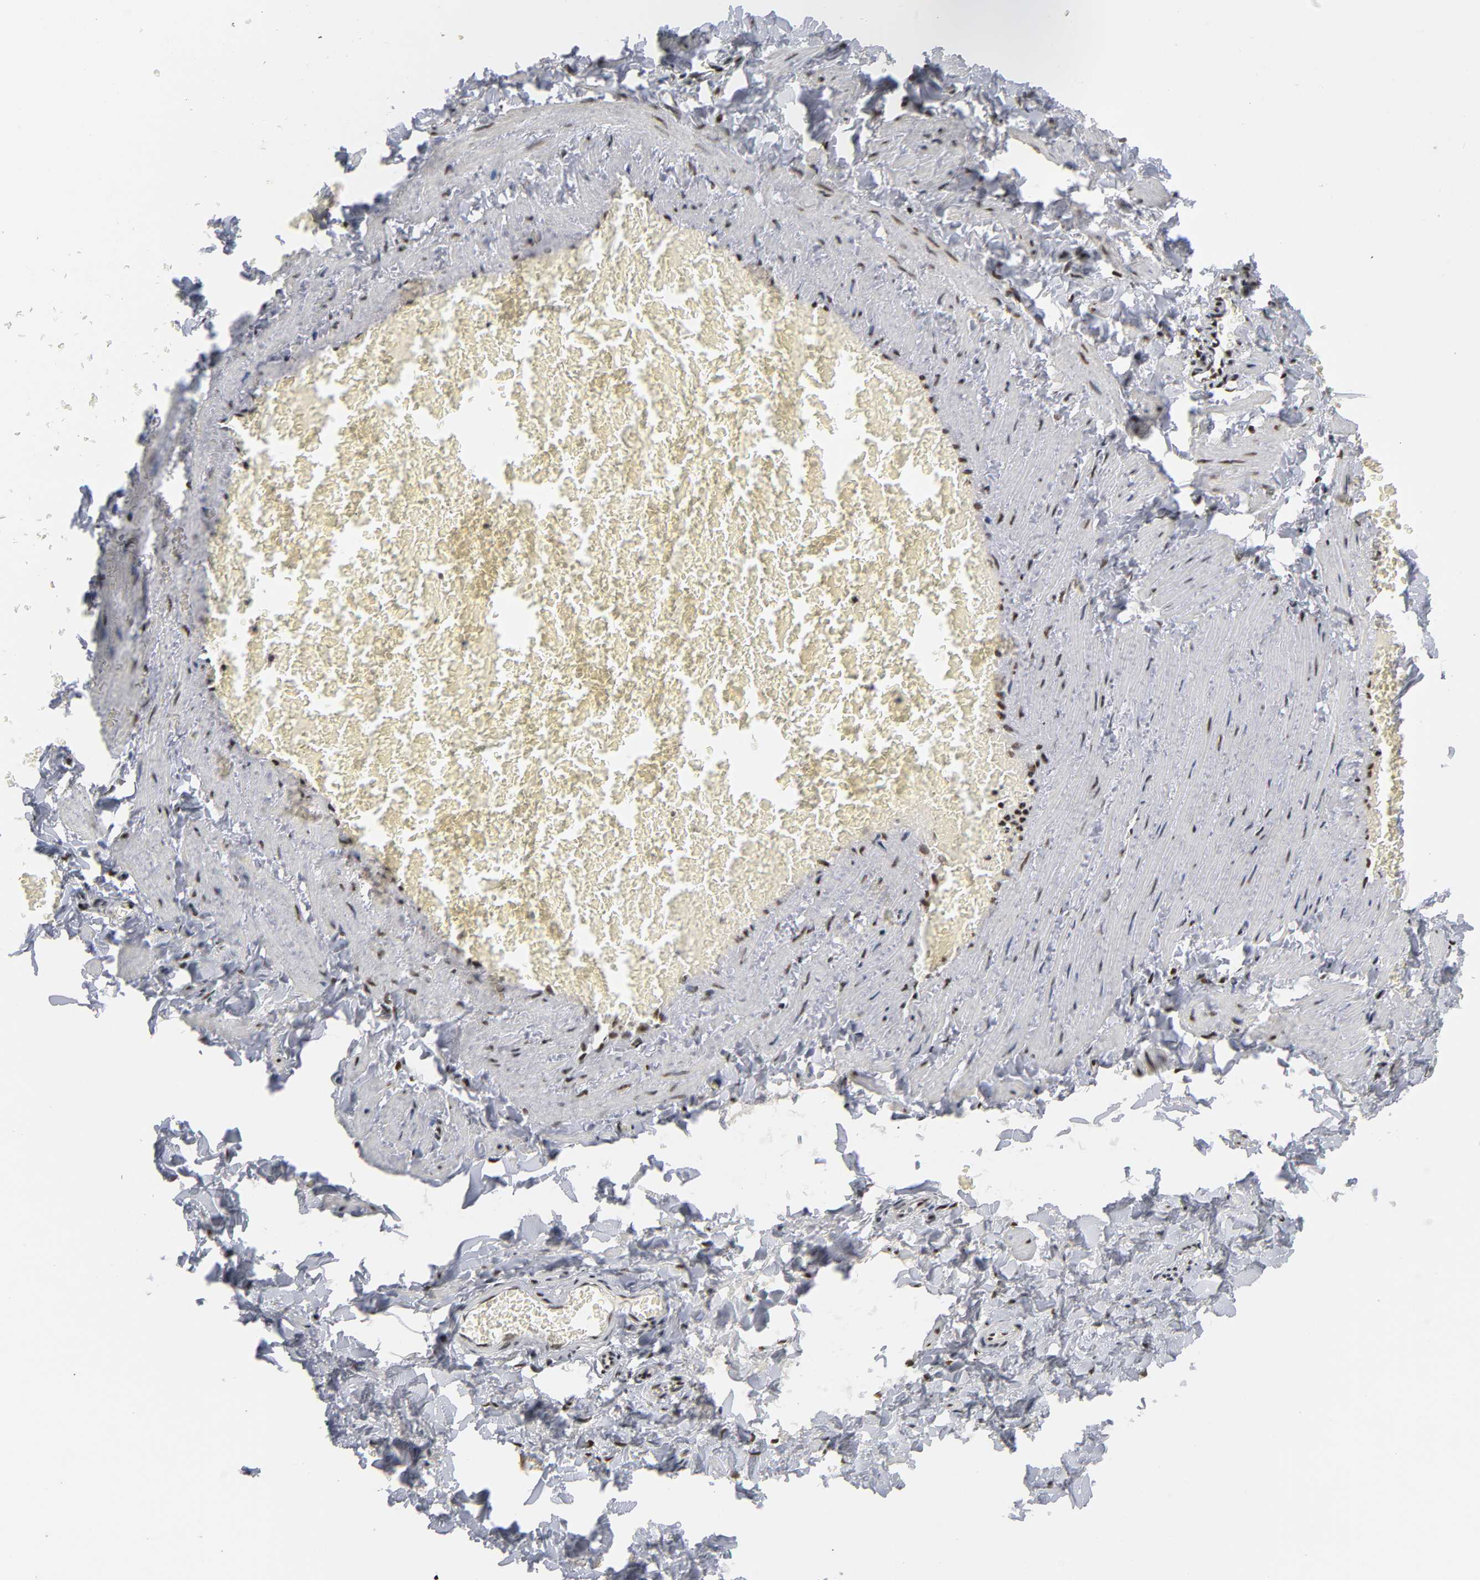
{"staining": {"intensity": "moderate", "quantity": ">75%", "location": "cytoplasmic/membranous,nuclear"}, "tissue": "adipose tissue", "cell_type": "Adipocytes", "image_type": "normal", "snomed": [{"axis": "morphology", "description": "Normal tissue, NOS"}, {"axis": "topography", "description": "Vascular tissue"}], "caption": "Adipocytes show moderate cytoplasmic/membranous,nuclear staining in about >75% of cells in unremarkable adipose tissue.", "gene": "CREBBP", "patient": {"sex": "male", "age": 41}}